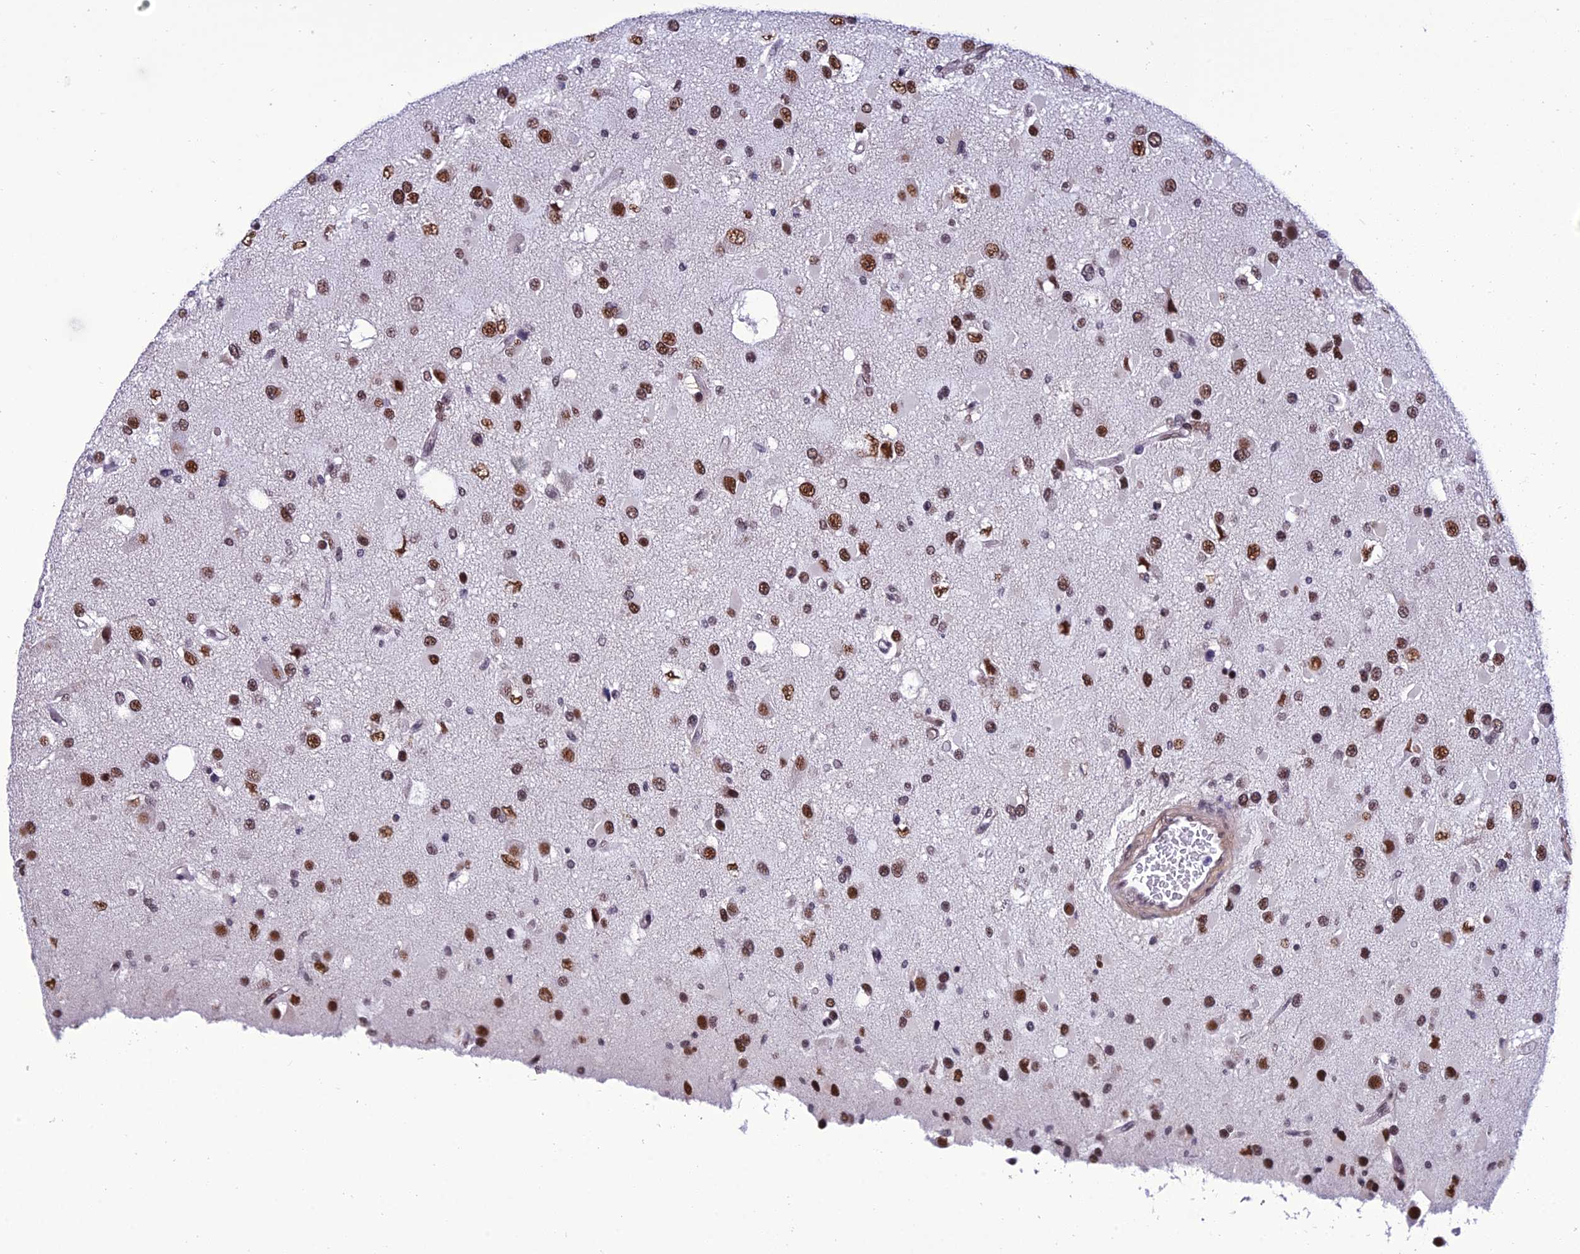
{"staining": {"intensity": "moderate", "quantity": ">75%", "location": "nuclear"}, "tissue": "glioma", "cell_type": "Tumor cells", "image_type": "cancer", "snomed": [{"axis": "morphology", "description": "Glioma, malignant, High grade"}, {"axis": "topography", "description": "Brain"}], "caption": "Immunohistochemical staining of malignant high-grade glioma displays moderate nuclear protein positivity in about >75% of tumor cells.", "gene": "RSRC1", "patient": {"sex": "male", "age": 53}}